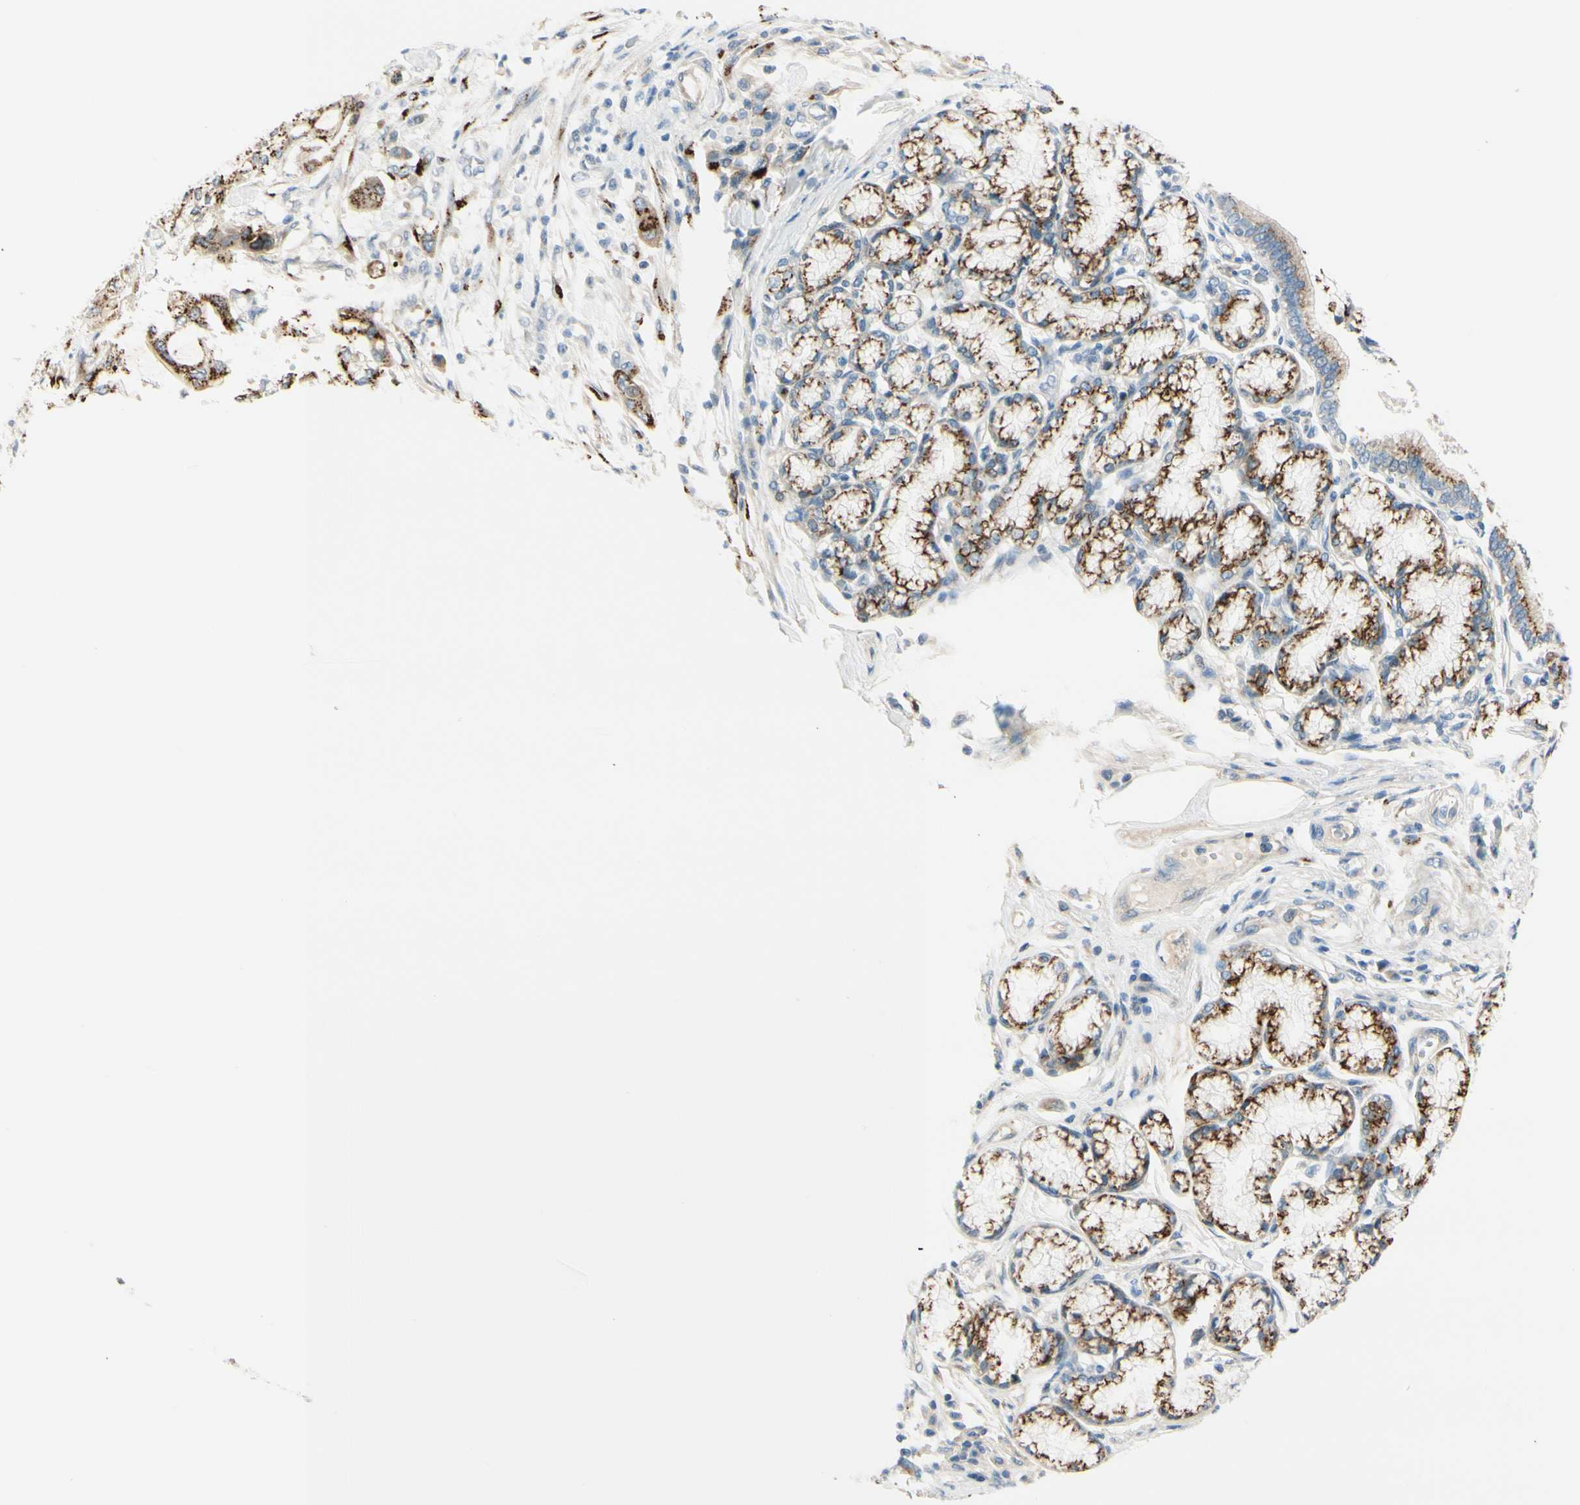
{"staining": {"intensity": "strong", "quantity": ">75%", "location": "cytoplasmic/membranous"}, "tissue": "pancreatic cancer", "cell_type": "Tumor cells", "image_type": "cancer", "snomed": [{"axis": "morphology", "description": "Adenocarcinoma, NOS"}, {"axis": "morphology", "description": "Adenocarcinoma, metastatic, NOS"}, {"axis": "topography", "description": "Lymph node"}, {"axis": "topography", "description": "Pancreas"}, {"axis": "topography", "description": "Duodenum"}], "caption": "Protein expression analysis of metastatic adenocarcinoma (pancreatic) demonstrates strong cytoplasmic/membranous staining in approximately >75% of tumor cells. The staining was performed using DAB (3,3'-diaminobenzidine) to visualize the protein expression in brown, while the nuclei were stained in blue with hematoxylin (Magnification: 20x).", "gene": "GALNT5", "patient": {"sex": "female", "age": 64}}